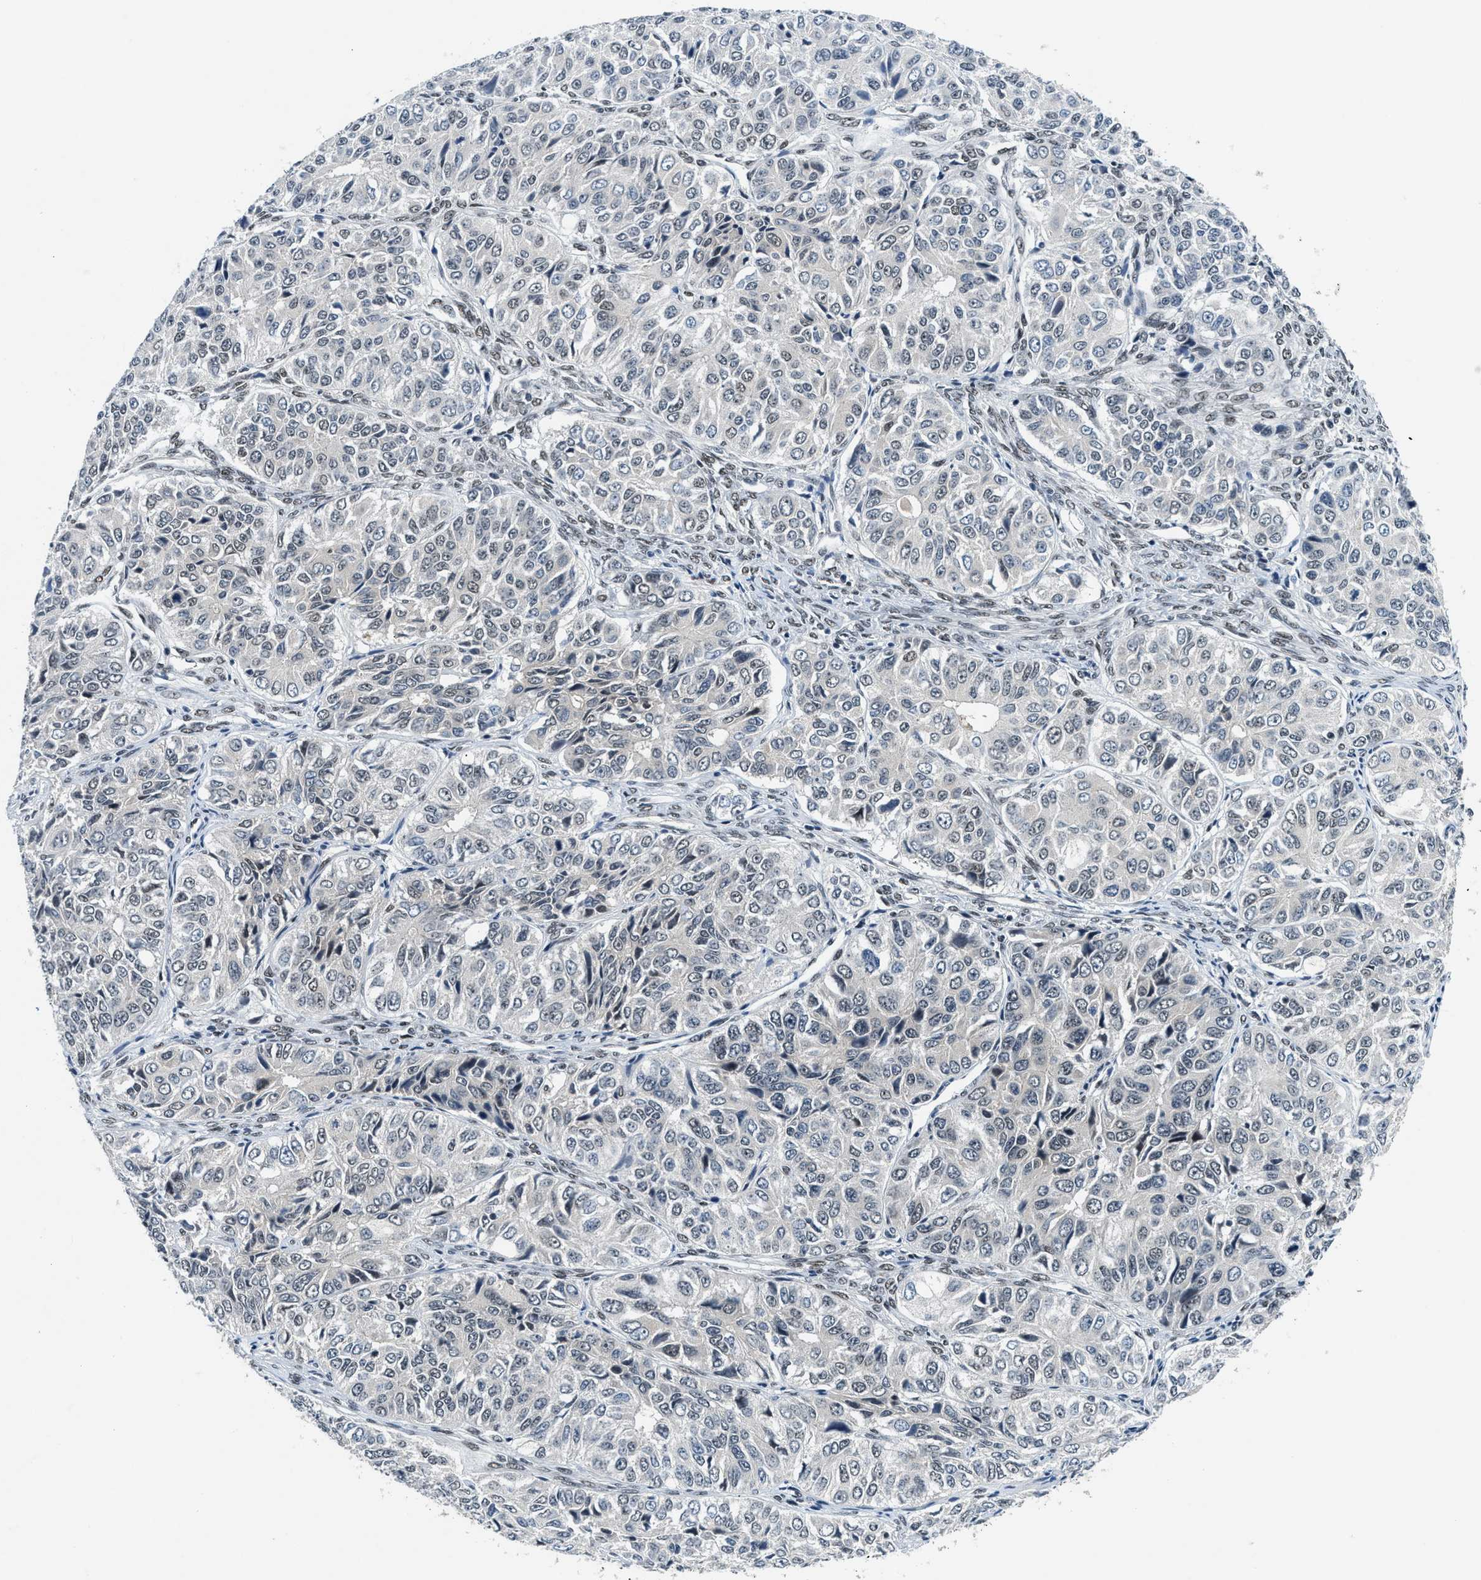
{"staining": {"intensity": "negative", "quantity": "none", "location": "none"}, "tissue": "ovarian cancer", "cell_type": "Tumor cells", "image_type": "cancer", "snomed": [{"axis": "morphology", "description": "Carcinoma, endometroid"}, {"axis": "topography", "description": "Ovary"}], "caption": "A high-resolution micrograph shows IHC staining of ovarian cancer (endometroid carcinoma), which displays no significant expression in tumor cells.", "gene": "NCOA1", "patient": {"sex": "female", "age": 51}}